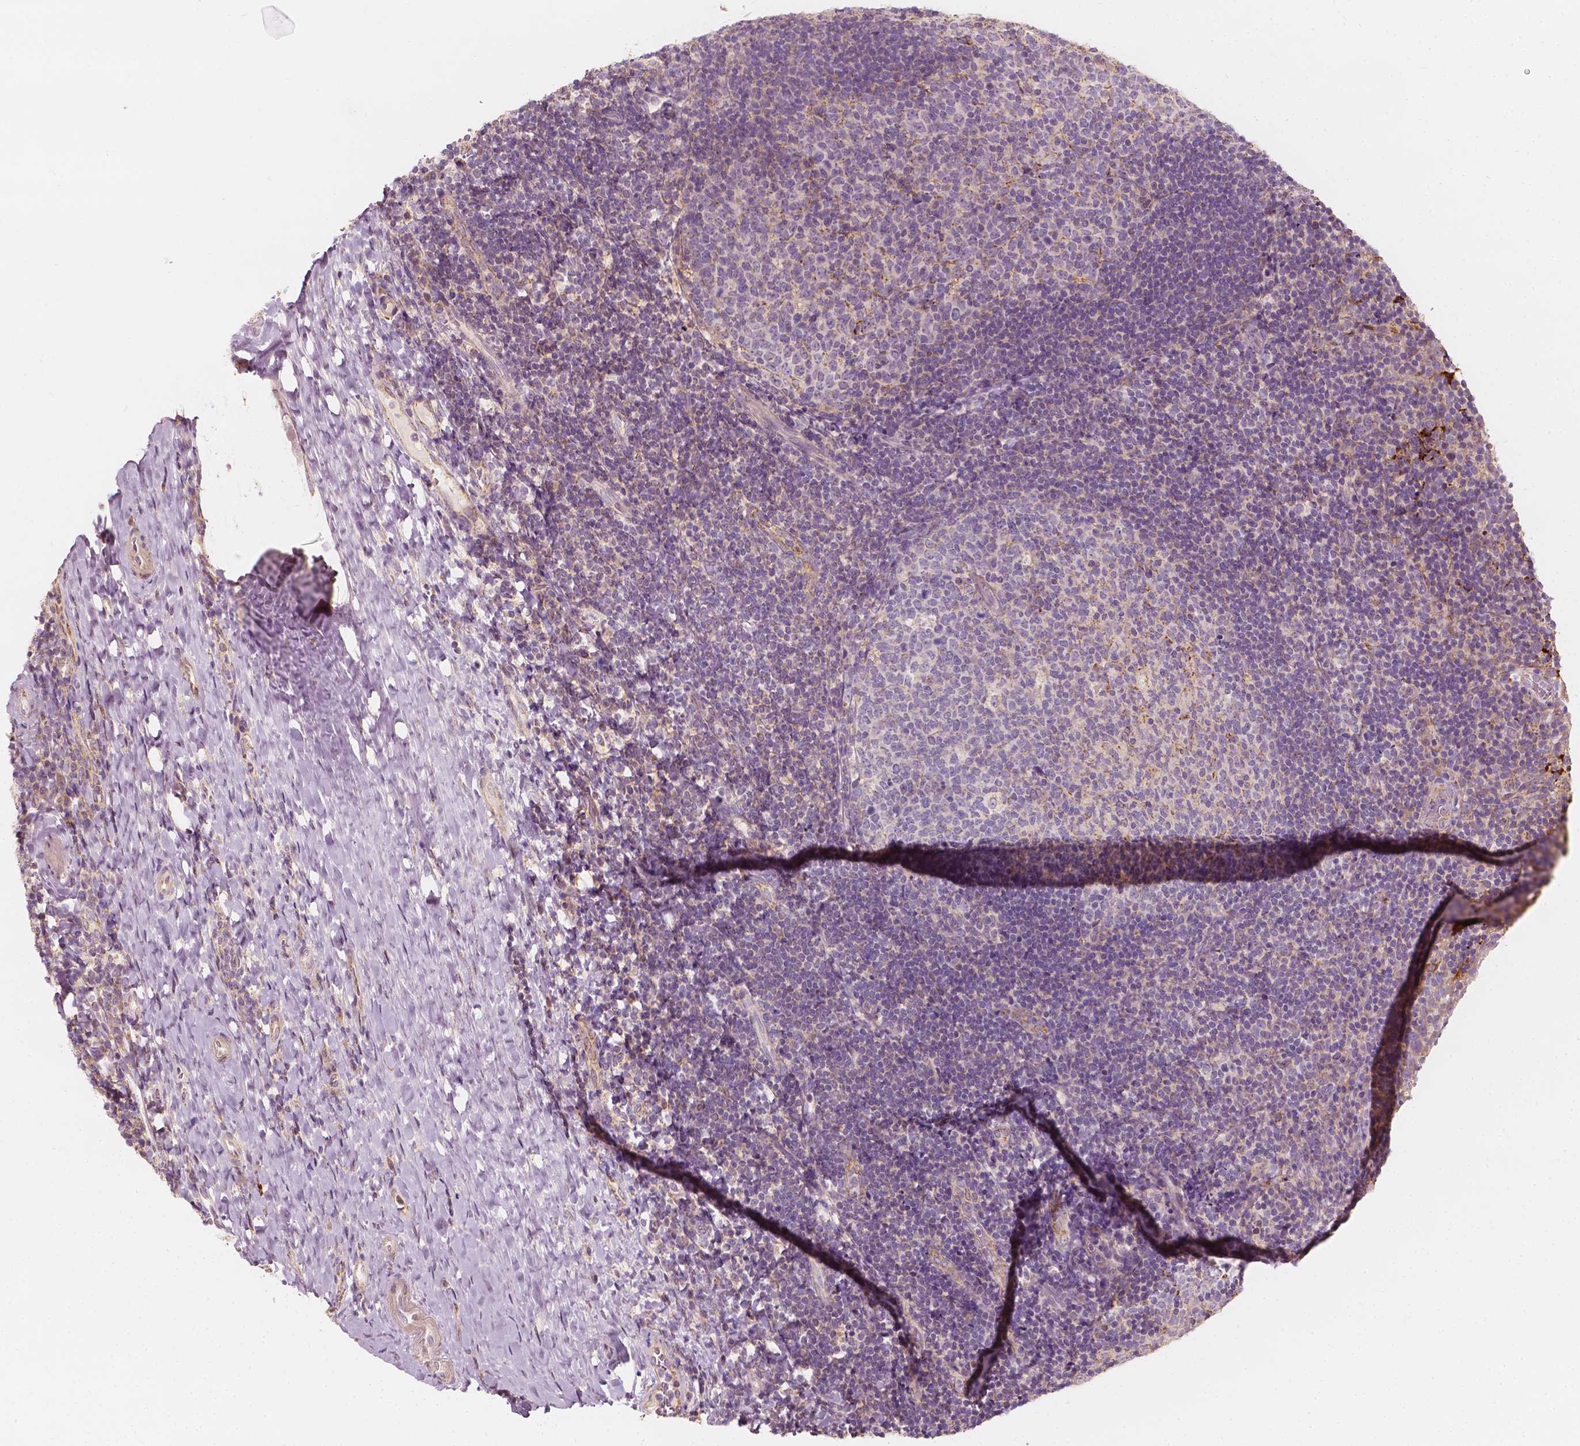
{"staining": {"intensity": "weak", "quantity": "<25%", "location": "cytoplasmic/membranous"}, "tissue": "tonsil", "cell_type": "Germinal center cells", "image_type": "normal", "snomed": [{"axis": "morphology", "description": "Normal tissue, NOS"}, {"axis": "topography", "description": "Tonsil"}], "caption": "The immunohistochemistry photomicrograph has no significant expression in germinal center cells of tonsil.", "gene": "SHPK", "patient": {"sex": "female", "age": 10}}